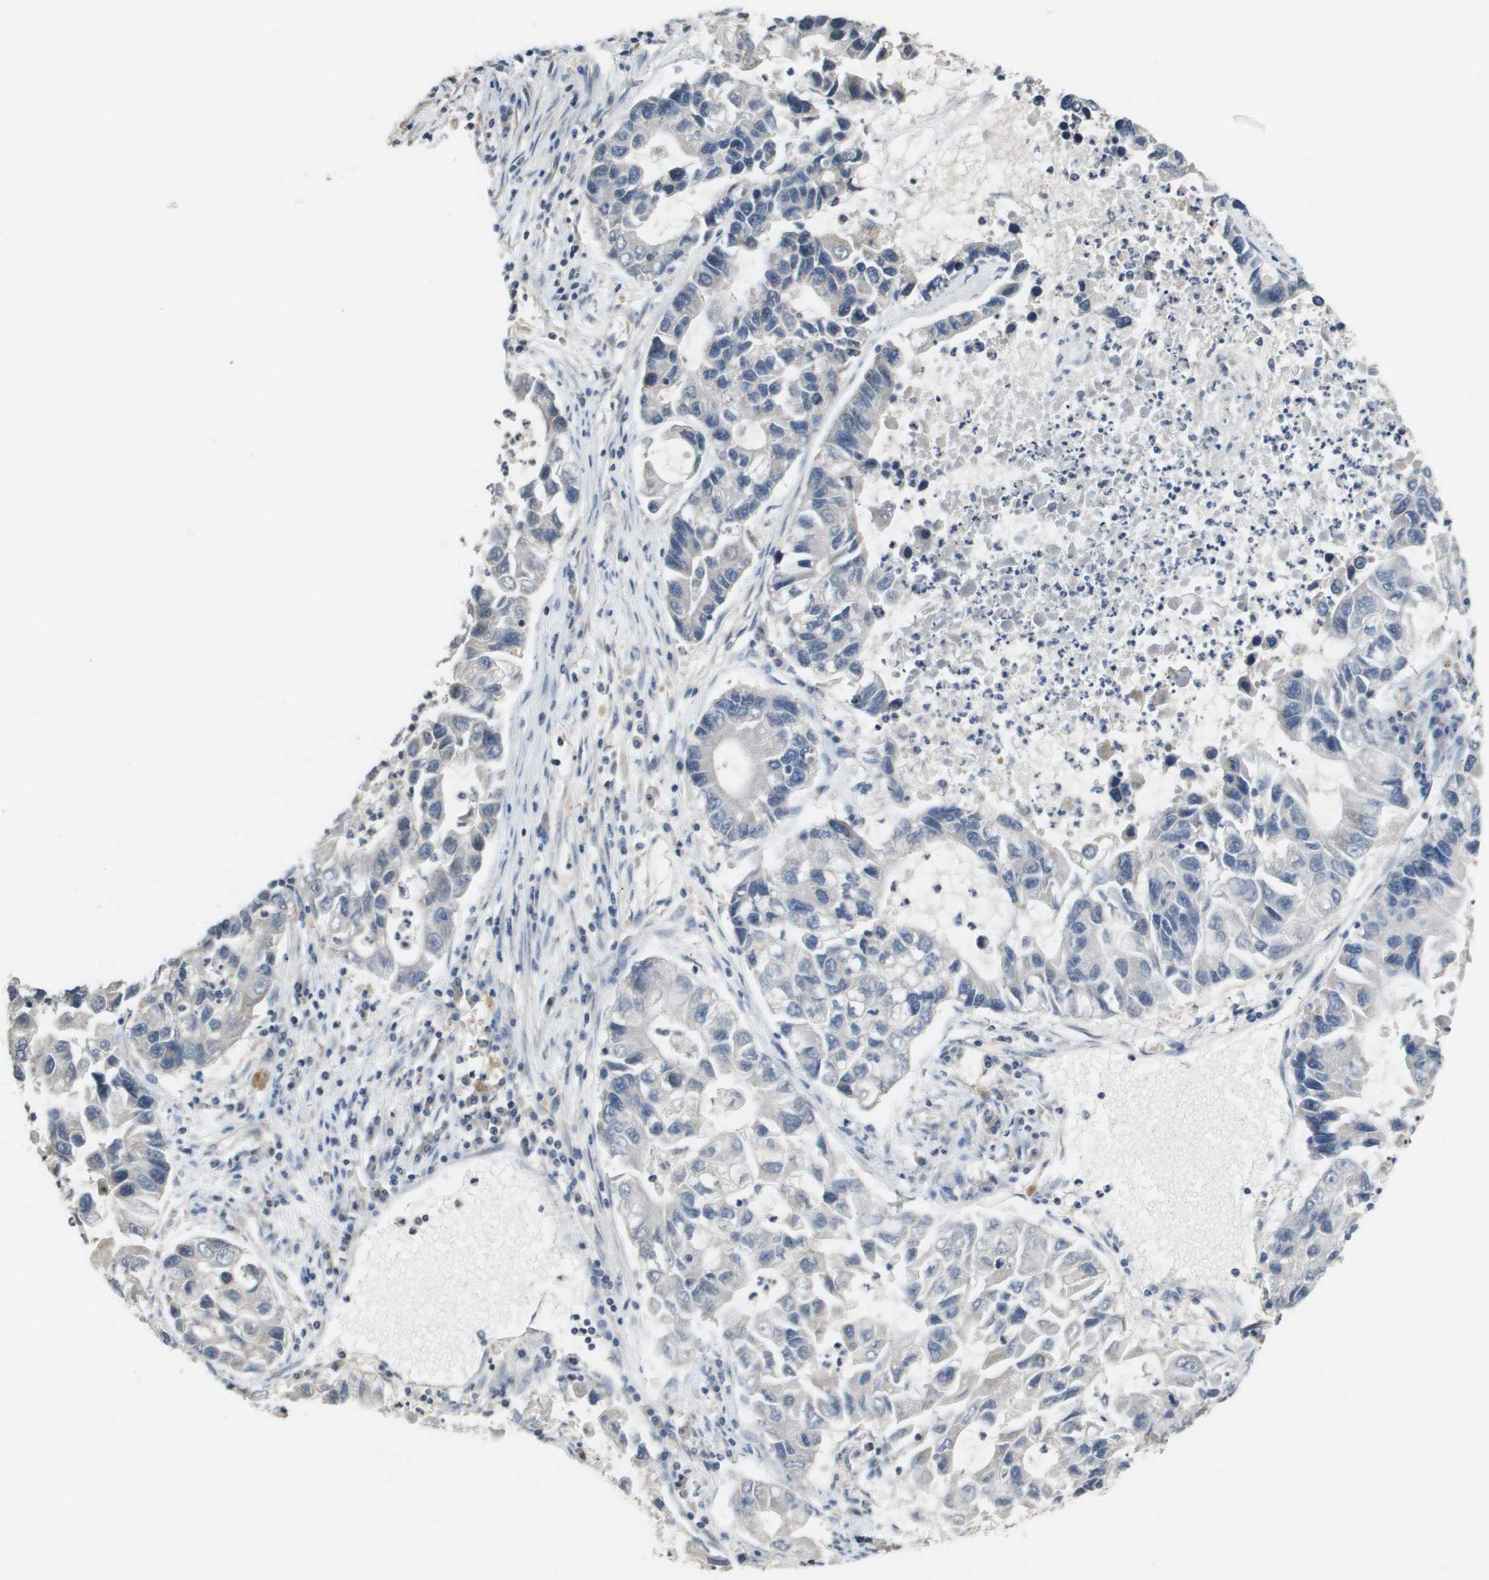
{"staining": {"intensity": "negative", "quantity": "none", "location": "none"}, "tissue": "lung cancer", "cell_type": "Tumor cells", "image_type": "cancer", "snomed": [{"axis": "morphology", "description": "Adenocarcinoma, NOS"}, {"axis": "topography", "description": "Lung"}], "caption": "Lung adenocarcinoma stained for a protein using immunohistochemistry displays no expression tumor cells.", "gene": "CAPN11", "patient": {"sex": "female", "age": 51}}